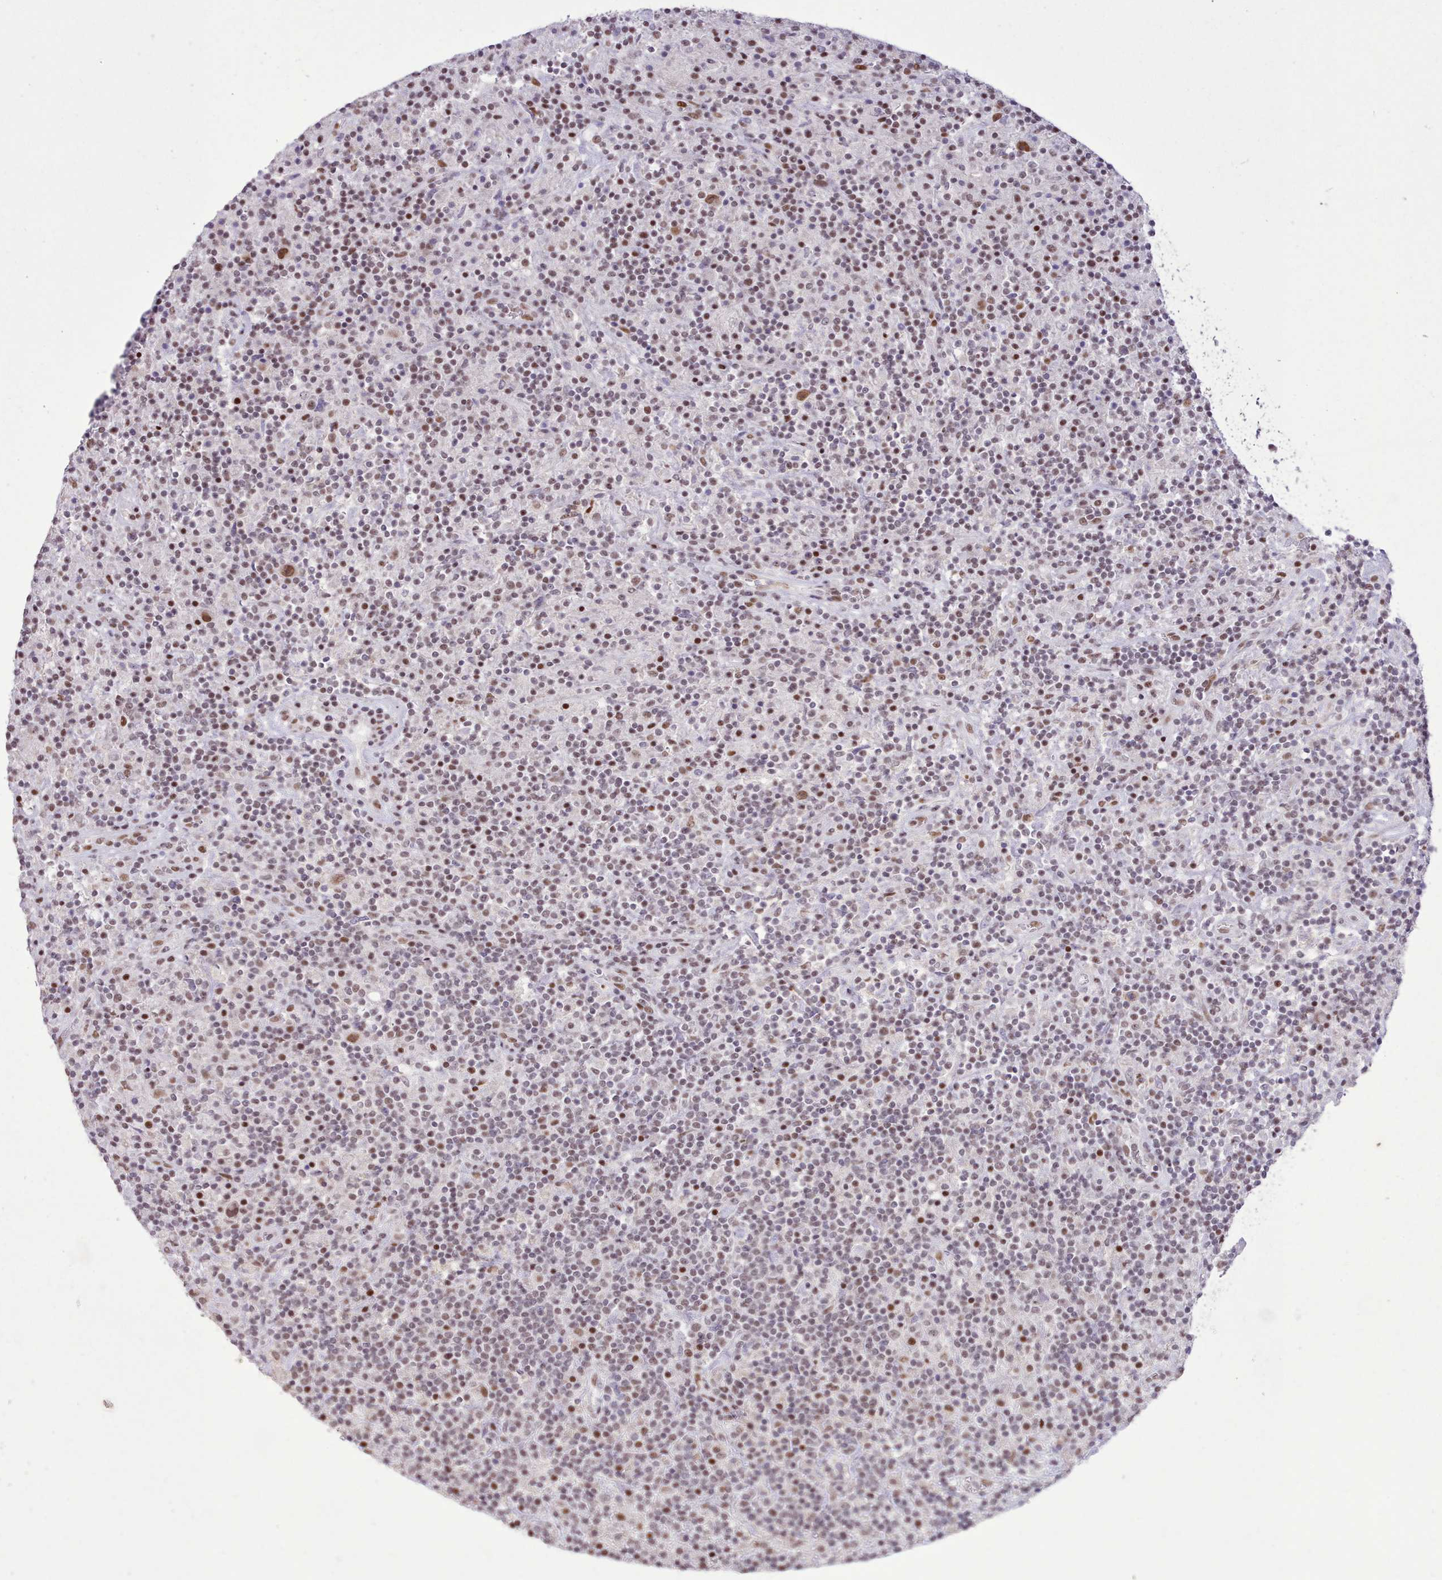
{"staining": {"intensity": "moderate", "quantity": ">75%", "location": "nuclear"}, "tissue": "lymphoma", "cell_type": "Tumor cells", "image_type": "cancer", "snomed": [{"axis": "morphology", "description": "Hodgkin's disease, NOS"}, {"axis": "topography", "description": "Lymph node"}], "caption": "A brown stain highlights moderate nuclear expression of a protein in human Hodgkin's disease tumor cells. The staining was performed using DAB, with brown indicating positive protein expression. Nuclei are stained blue with hematoxylin.", "gene": "TAF15", "patient": {"sex": "male", "age": 70}}